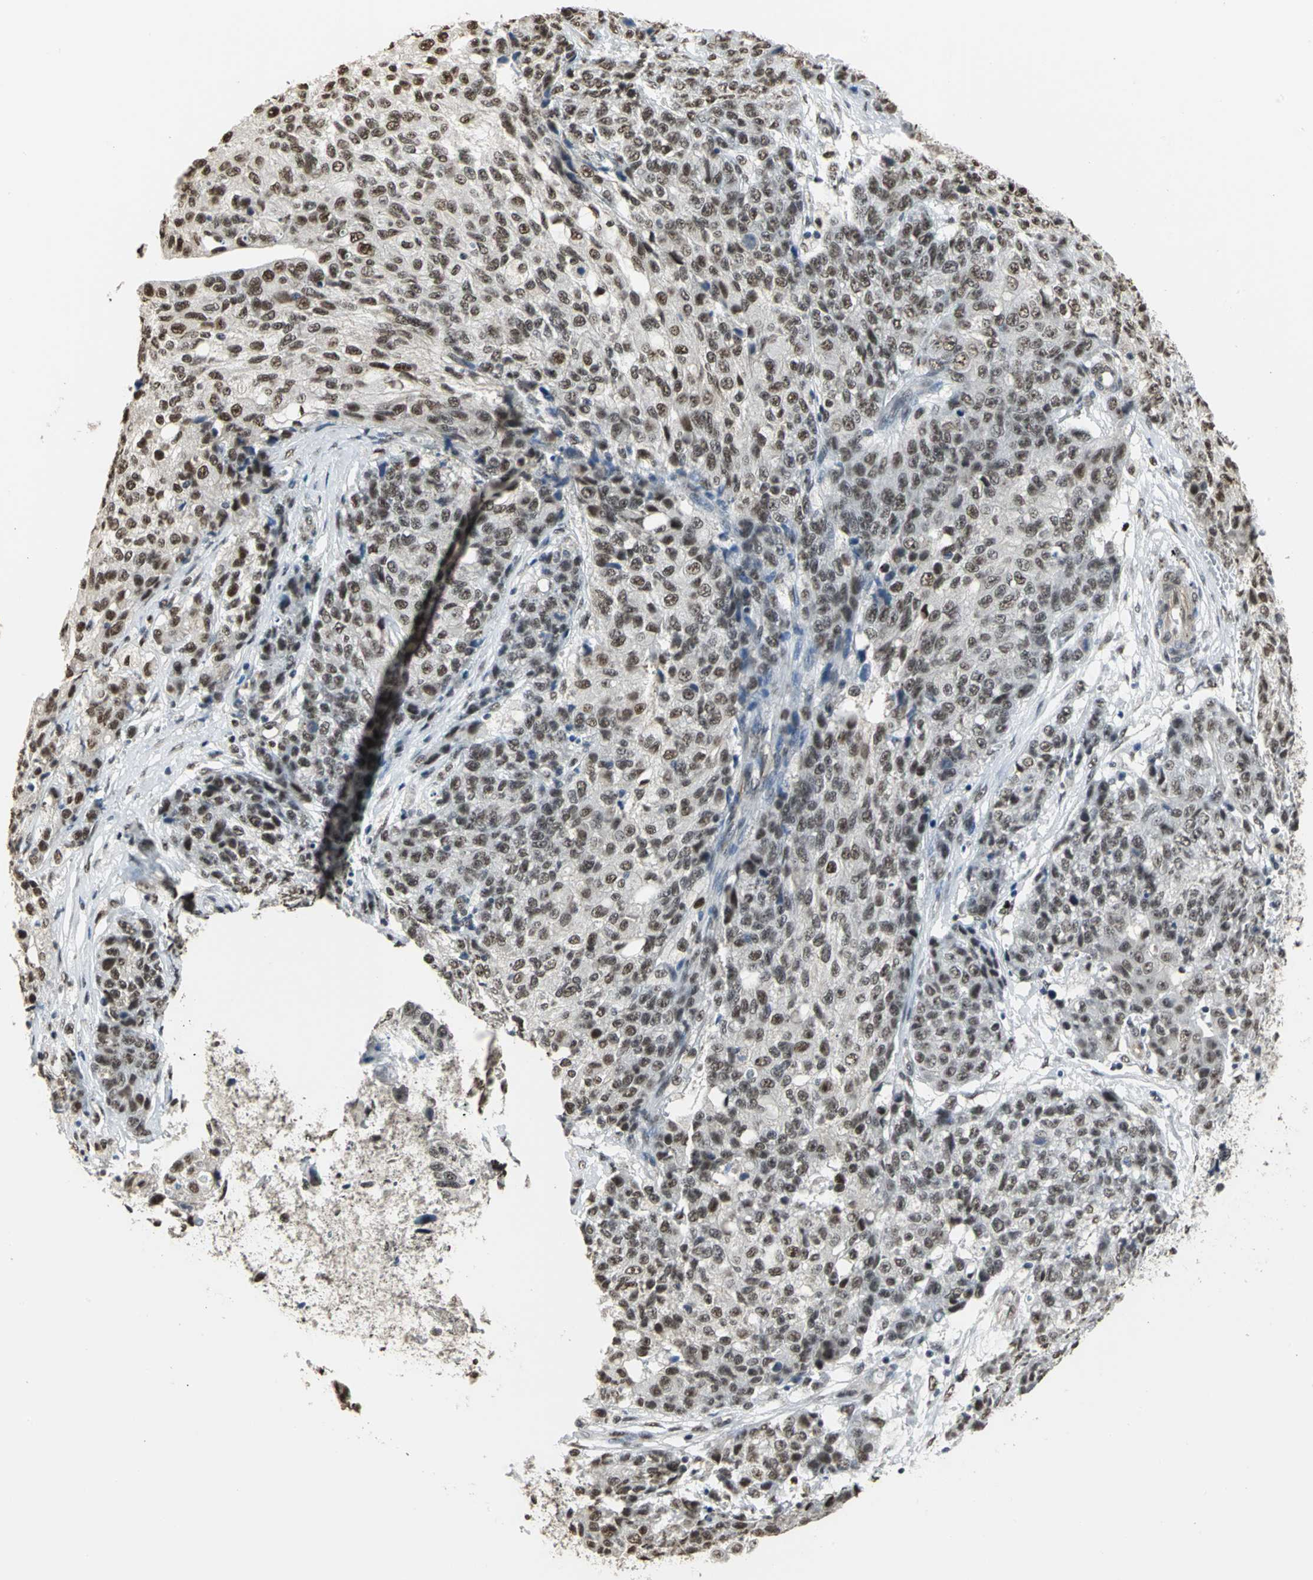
{"staining": {"intensity": "strong", "quantity": ">75%", "location": "nuclear"}, "tissue": "ovarian cancer", "cell_type": "Tumor cells", "image_type": "cancer", "snomed": [{"axis": "morphology", "description": "Carcinoma, endometroid"}, {"axis": "topography", "description": "Ovary"}], "caption": "Endometroid carcinoma (ovarian) was stained to show a protein in brown. There is high levels of strong nuclear positivity in about >75% of tumor cells.", "gene": "CCDC88C", "patient": {"sex": "female", "age": 42}}